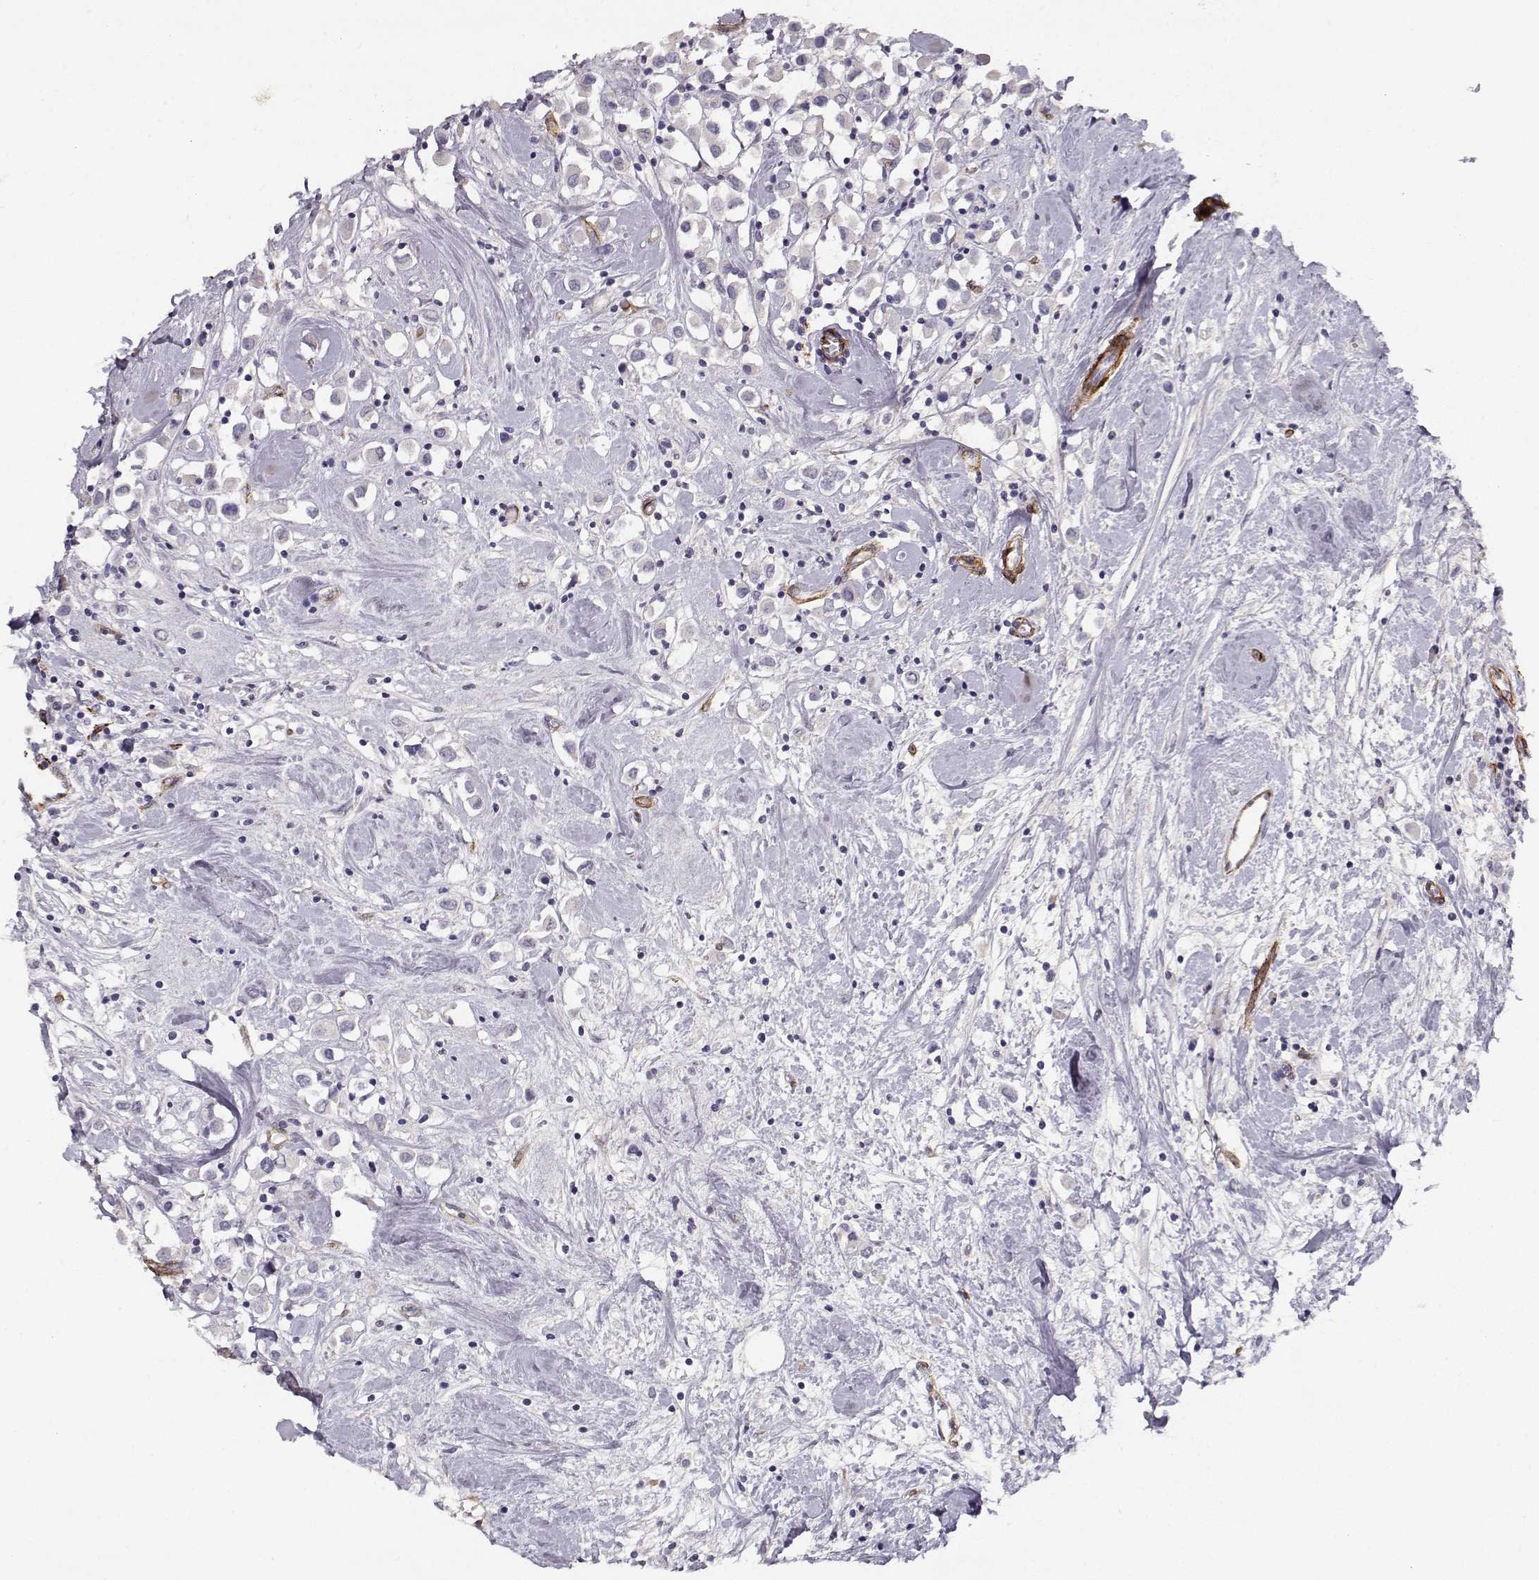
{"staining": {"intensity": "negative", "quantity": "none", "location": "none"}, "tissue": "breast cancer", "cell_type": "Tumor cells", "image_type": "cancer", "snomed": [{"axis": "morphology", "description": "Duct carcinoma"}, {"axis": "topography", "description": "Breast"}], "caption": "IHC histopathology image of intraductal carcinoma (breast) stained for a protein (brown), which exhibits no expression in tumor cells.", "gene": "LAMC1", "patient": {"sex": "female", "age": 61}}